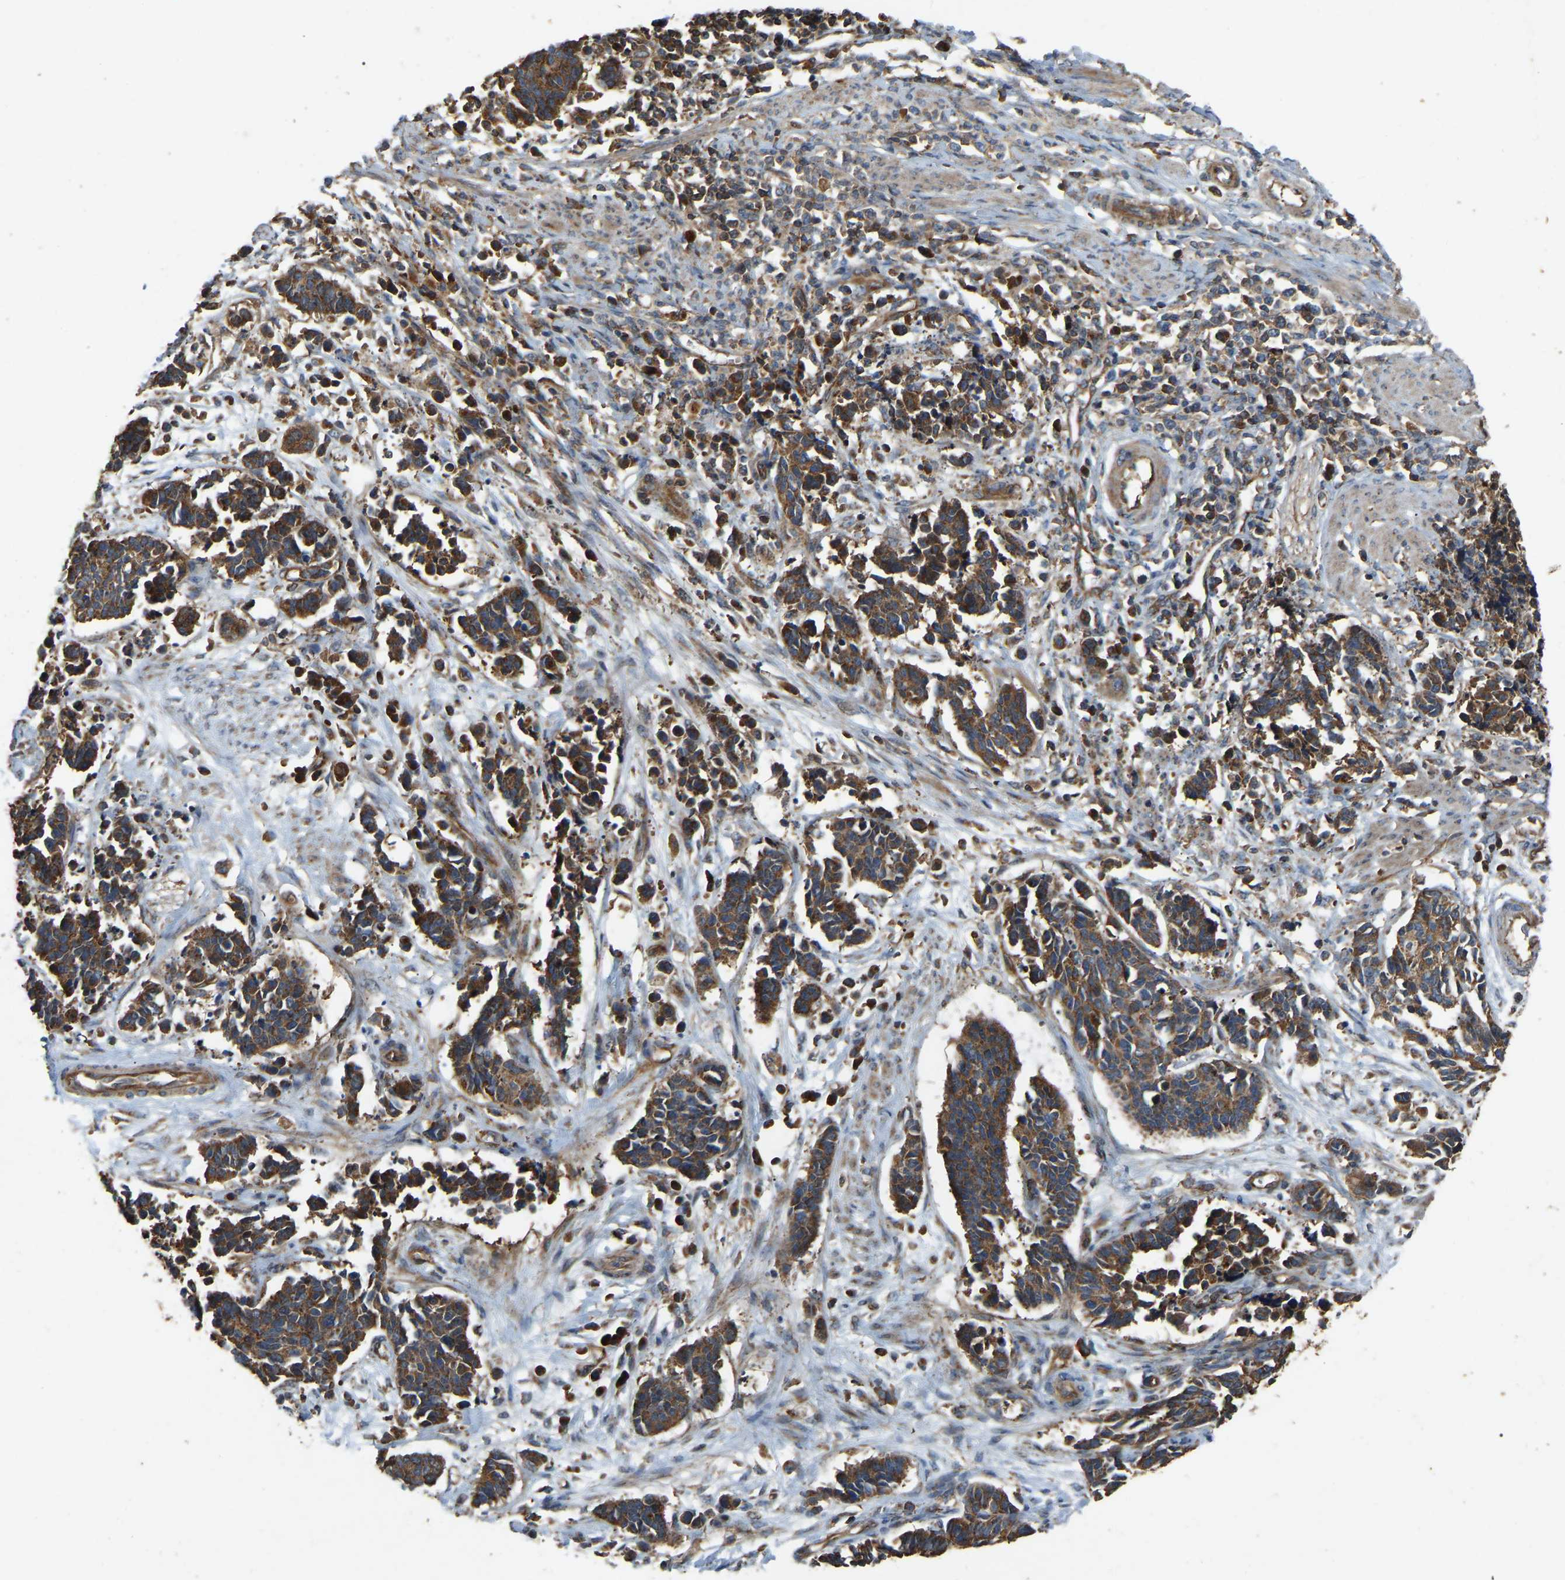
{"staining": {"intensity": "strong", "quantity": ">75%", "location": "cytoplasmic/membranous"}, "tissue": "cervical cancer", "cell_type": "Tumor cells", "image_type": "cancer", "snomed": [{"axis": "morphology", "description": "Squamous cell carcinoma, NOS"}, {"axis": "topography", "description": "Cervix"}], "caption": "Immunohistochemical staining of human cervical cancer reveals strong cytoplasmic/membranous protein expression in about >75% of tumor cells. (Stains: DAB (3,3'-diaminobenzidine) in brown, nuclei in blue, Microscopy: brightfield microscopy at high magnification).", "gene": "SAMD9L", "patient": {"sex": "female", "age": 35}}